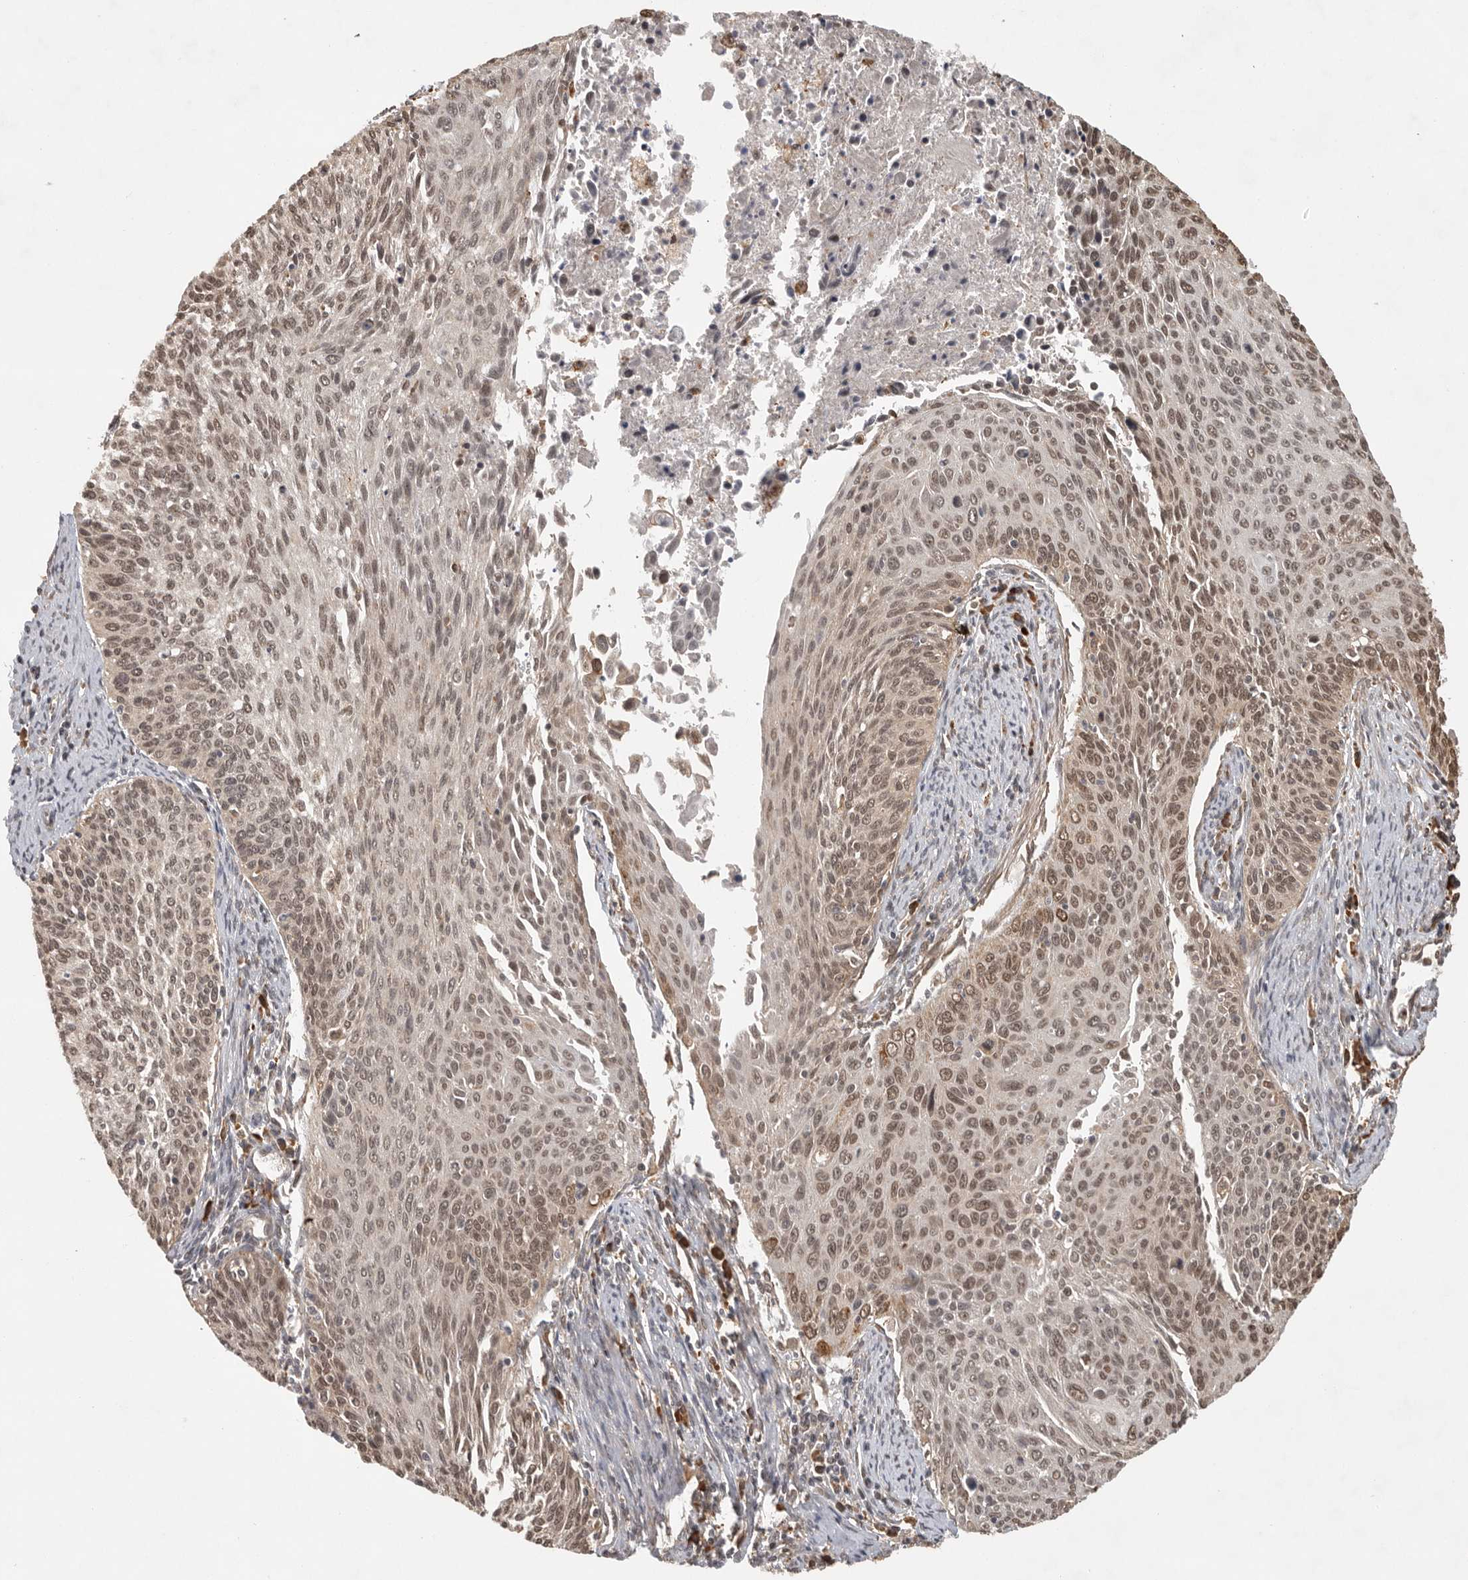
{"staining": {"intensity": "moderate", "quantity": ">75%", "location": "nuclear"}, "tissue": "cervical cancer", "cell_type": "Tumor cells", "image_type": "cancer", "snomed": [{"axis": "morphology", "description": "Squamous cell carcinoma, NOS"}, {"axis": "topography", "description": "Cervix"}], "caption": "Immunohistochemistry of human cervical cancer (squamous cell carcinoma) displays medium levels of moderate nuclear staining in approximately >75% of tumor cells.", "gene": "ZNF83", "patient": {"sex": "female", "age": 55}}